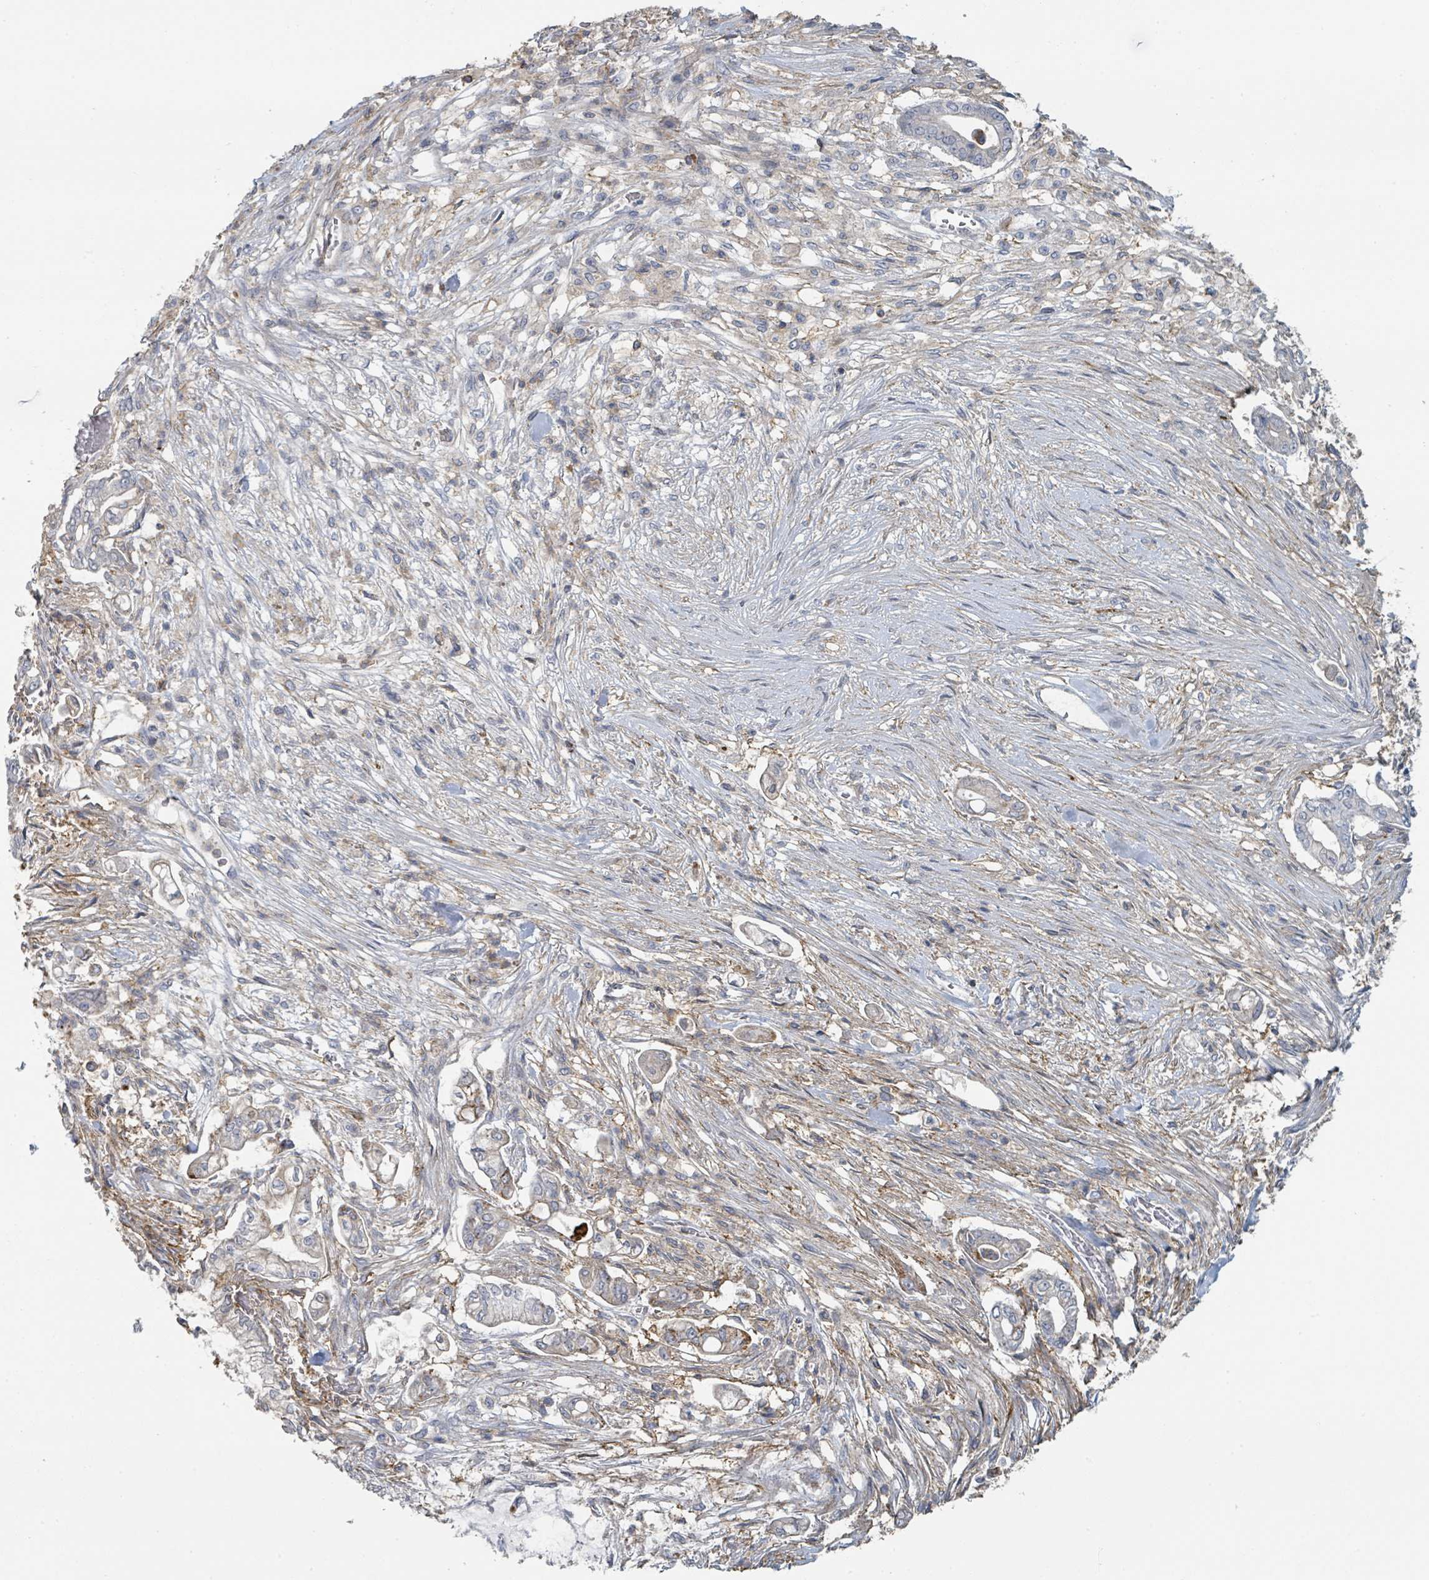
{"staining": {"intensity": "negative", "quantity": "none", "location": "none"}, "tissue": "pancreatic cancer", "cell_type": "Tumor cells", "image_type": "cancer", "snomed": [{"axis": "morphology", "description": "Adenocarcinoma, NOS"}, {"axis": "topography", "description": "Pancreas"}], "caption": "IHC micrograph of neoplastic tissue: adenocarcinoma (pancreatic) stained with DAB (3,3'-diaminobenzidine) shows no significant protein expression in tumor cells.", "gene": "LRRC42", "patient": {"sex": "female", "age": 69}}